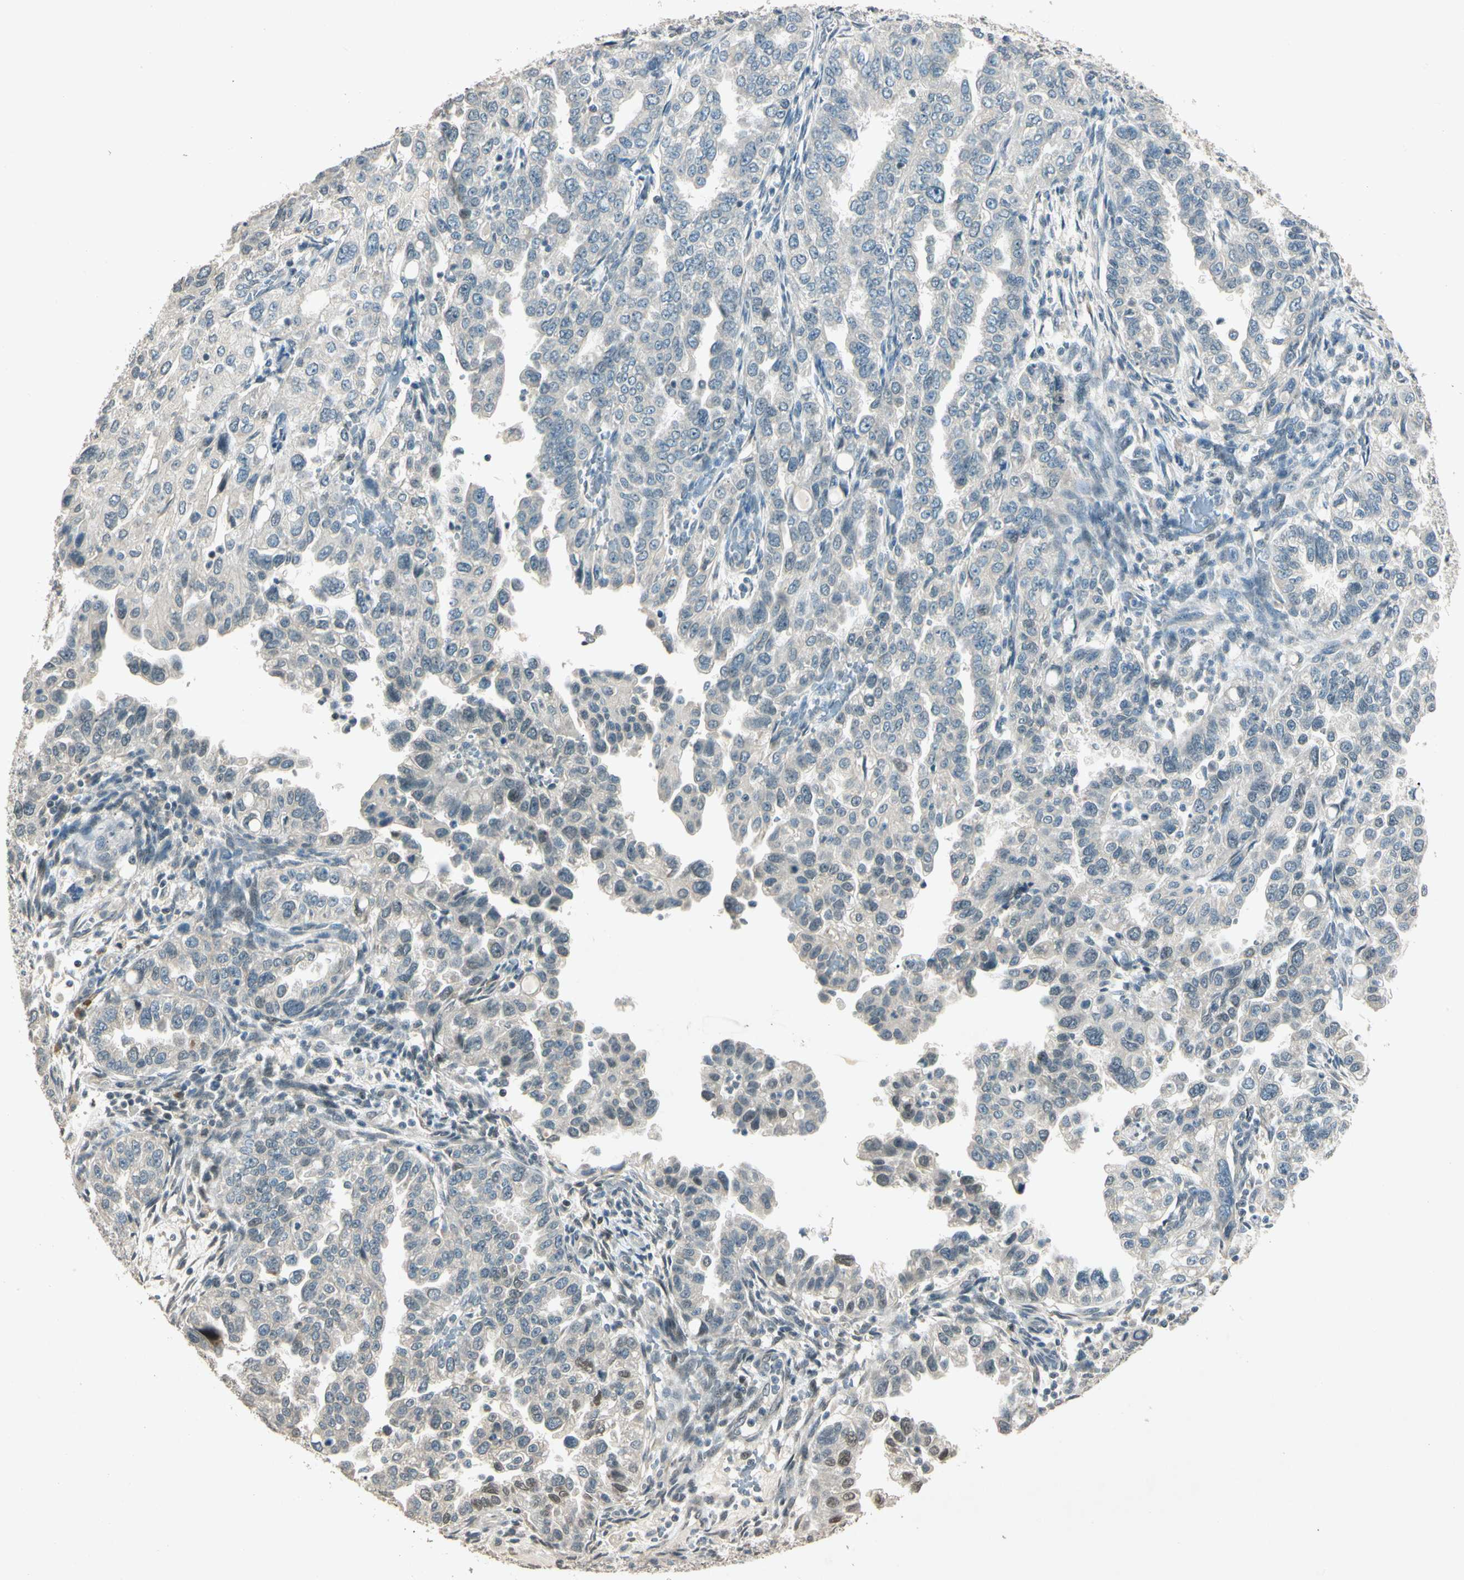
{"staining": {"intensity": "negative", "quantity": "none", "location": "none"}, "tissue": "endometrial cancer", "cell_type": "Tumor cells", "image_type": "cancer", "snomed": [{"axis": "morphology", "description": "Adenocarcinoma, NOS"}, {"axis": "topography", "description": "Endometrium"}], "caption": "DAB immunohistochemical staining of human endometrial adenocarcinoma exhibits no significant staining in tumor cells. Brightfield microscopy of immunohistochemistry (IHC) stained with DAB (brown) and hematoxylin (blue), captured at high magnification.", "gene": "ZBTB4", "patient": {"sex": "female", "age": 85}}